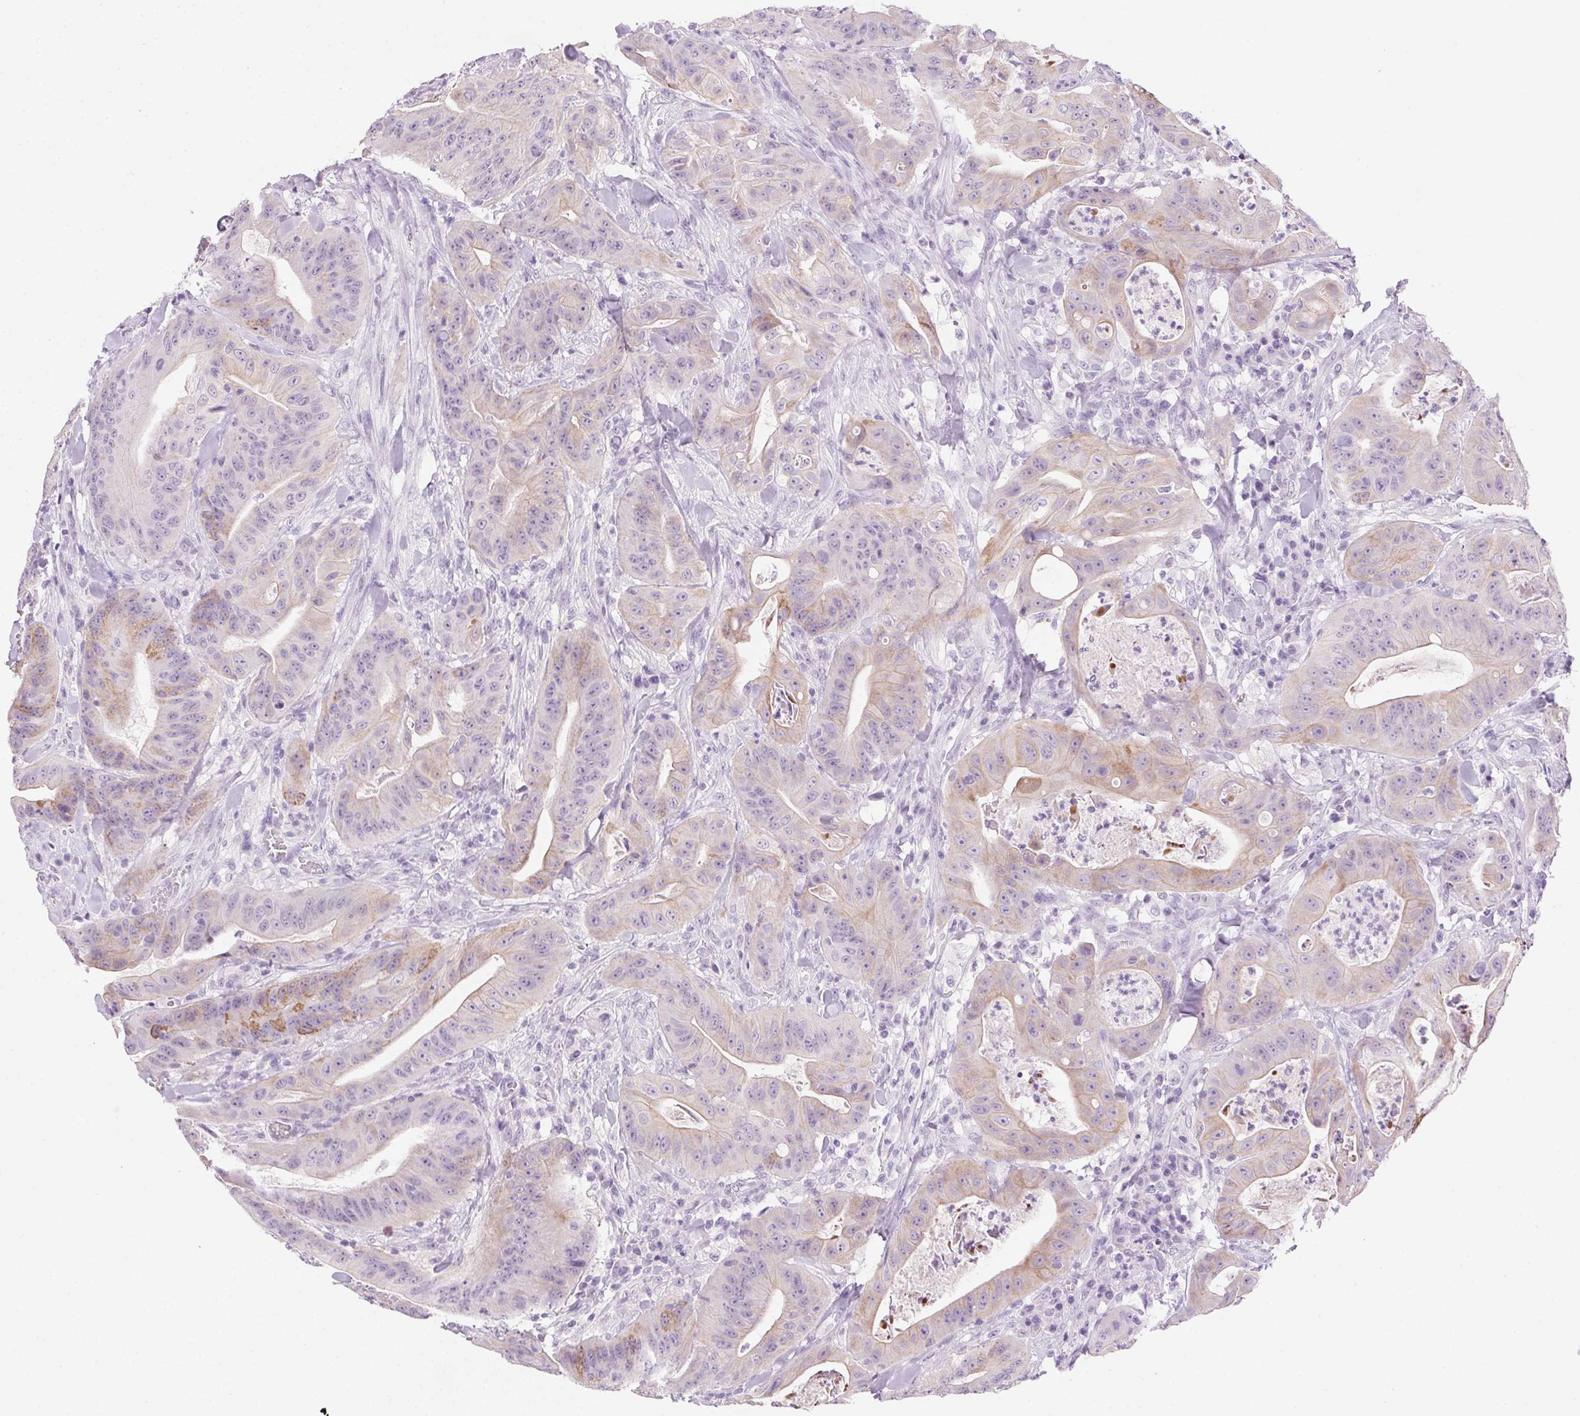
{"staining": {"intensity": "weak", "quantity": "<25%", "location": "cytoplasmic/membranous"}, "tissue": "colorectal cancer", "cell_type": "Tumor cells", "image_type": "cancer", "snomed": [{"axis": "morphology", "description": "Adenocarcinoma, NOS"}, {"axis": "topography", "description": "Colon"}], "caption": "Adenocarcinoma (colorectal) was stained to show a protein in brown. There is no significant positivity in tumor cells. Nuclei are stained in blue.", "gene": "POPDC2", "patient": {"sex": "male", "age": 33}}